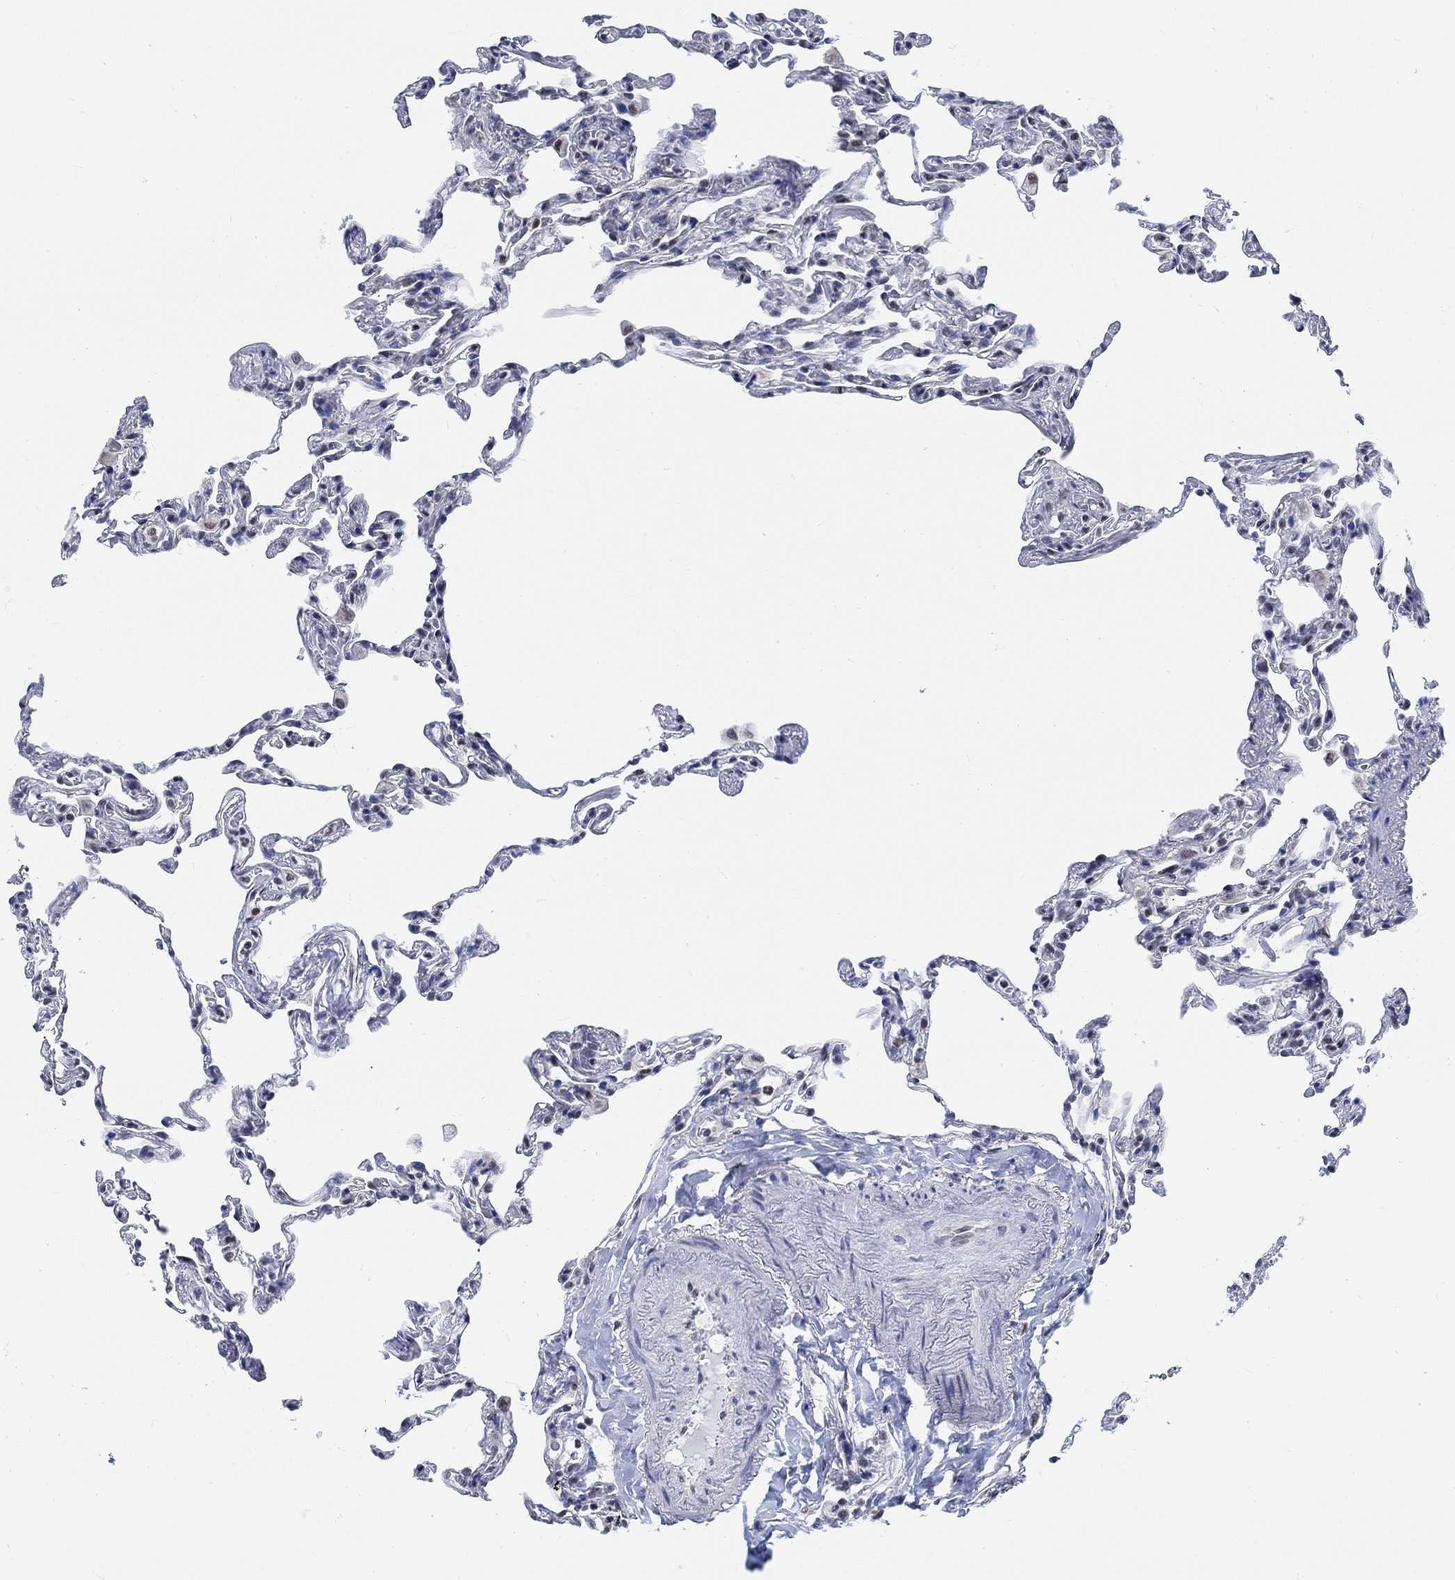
{"staining": {"intensity": "negative", "quantity": "none", "location": "none"}, "tissue": "lung", "cell_type": "Alveolar cells", "image_type": "normal", "snomed": [{"axis": "morphology", "description": "Normal tissue, NOS"}, {"axis": "topography", "description": "Lung"}], "caption": "Immunohistochemistry micrograph of unremarkable human lung stained for a protein (brown), which demonstrates no positivity in alveolar cells. (Immunohistochemistry (ihc), brightfield microscopy, high magnification).", "gene": "KCNH8", "patient": {"sex": "female", "age": 57}}